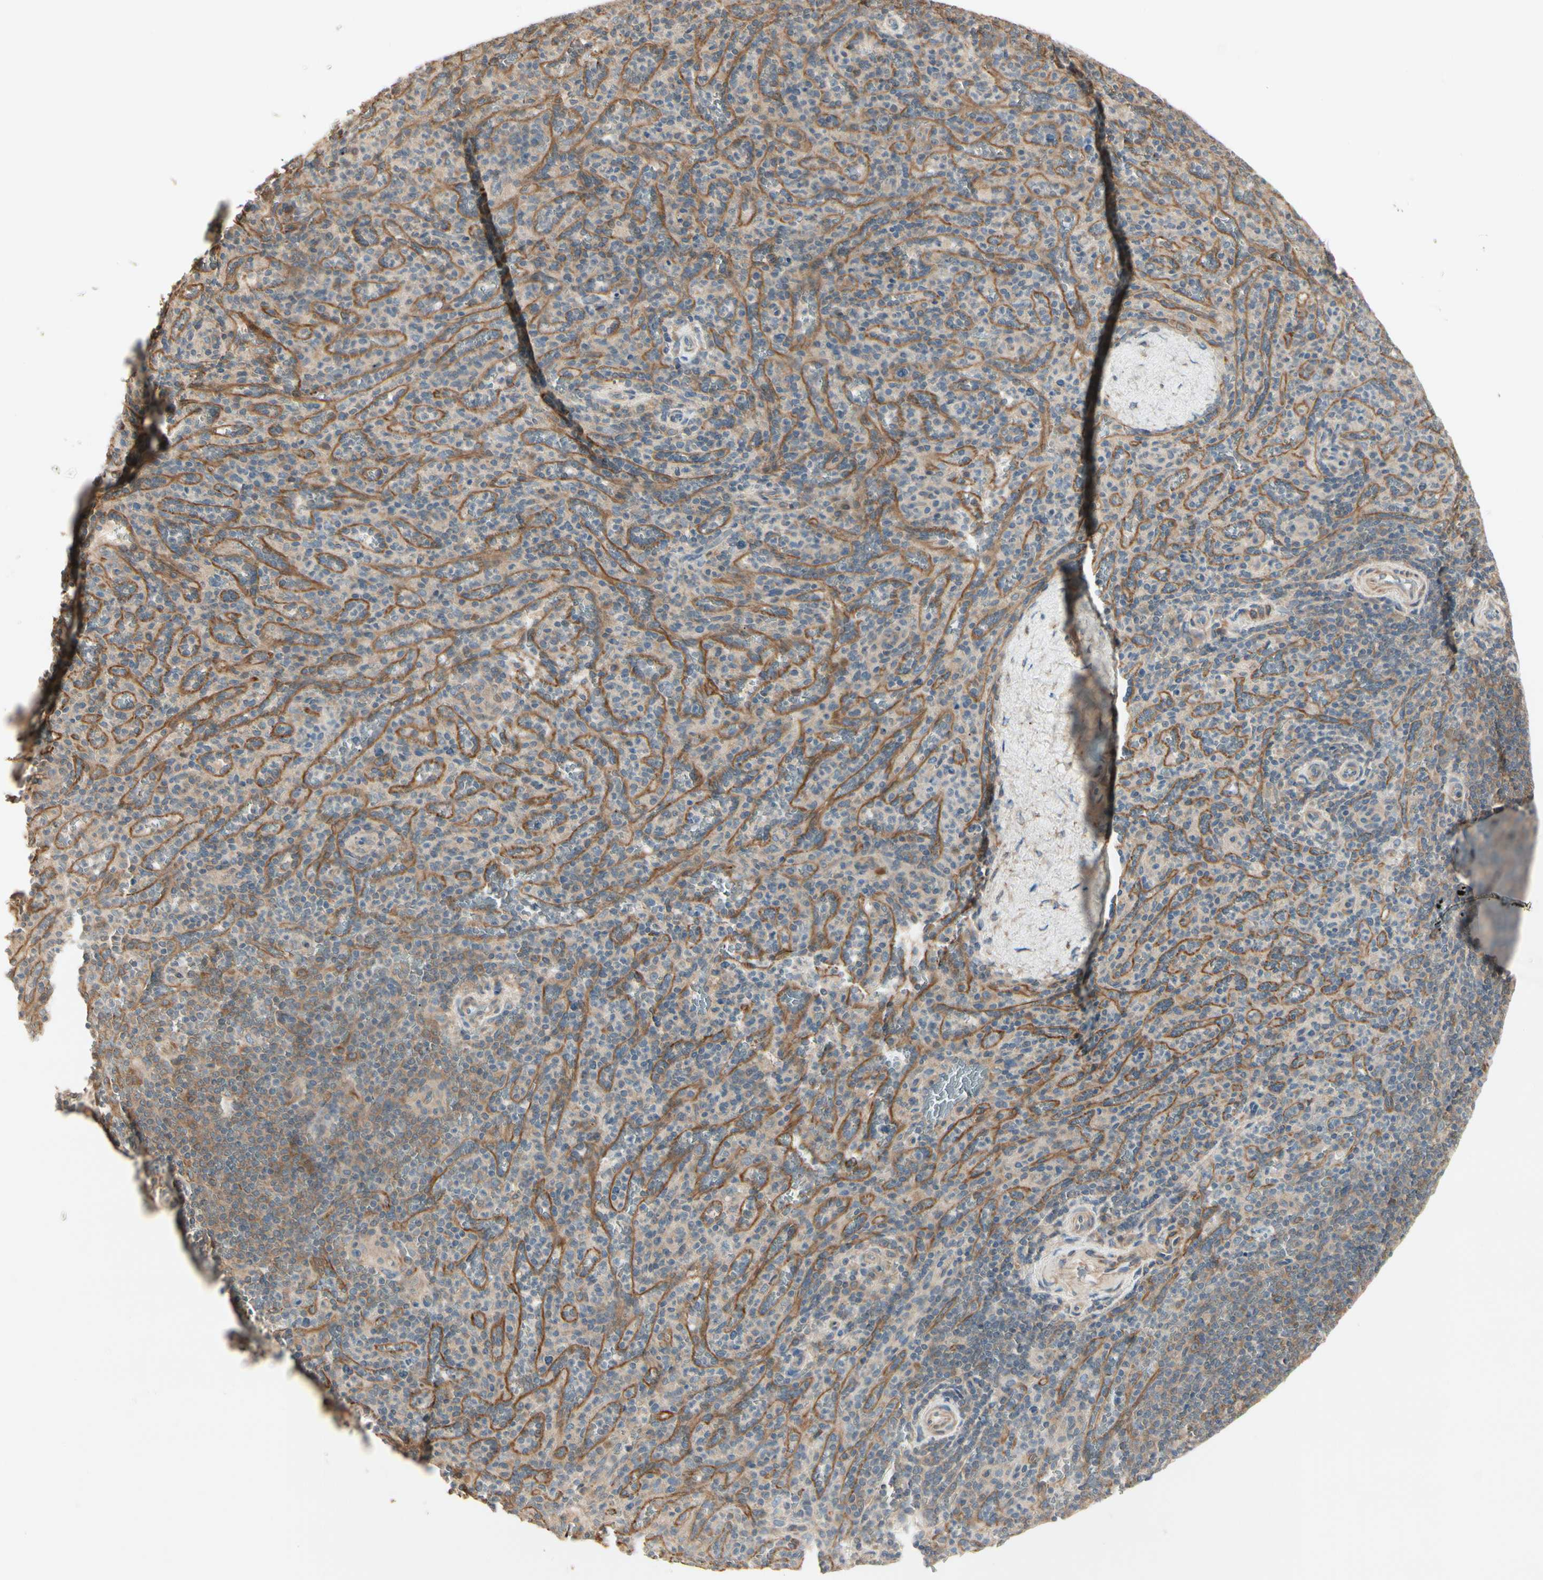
{"staining": {"intensity": "strong", "quantity": "<25%", "location": "cytoplasmic/membranous"}, "tissue": "spleen", "cell_type": "Cells in red pulp", "image_type": "normal", "snomed": [{"axis": "morphology", "description": "Normal tissue, NOS"}, {"axis": "topography", "description": "Spleen"}], "caption": "Benign spleen was stained to show a protein in brown. There is medium levels of strong cytoplasmic/membranous expression in about <25% of cells in red pulp.", "gene": "IRAG1", "patient": {"sex": "male", "age": 36}}